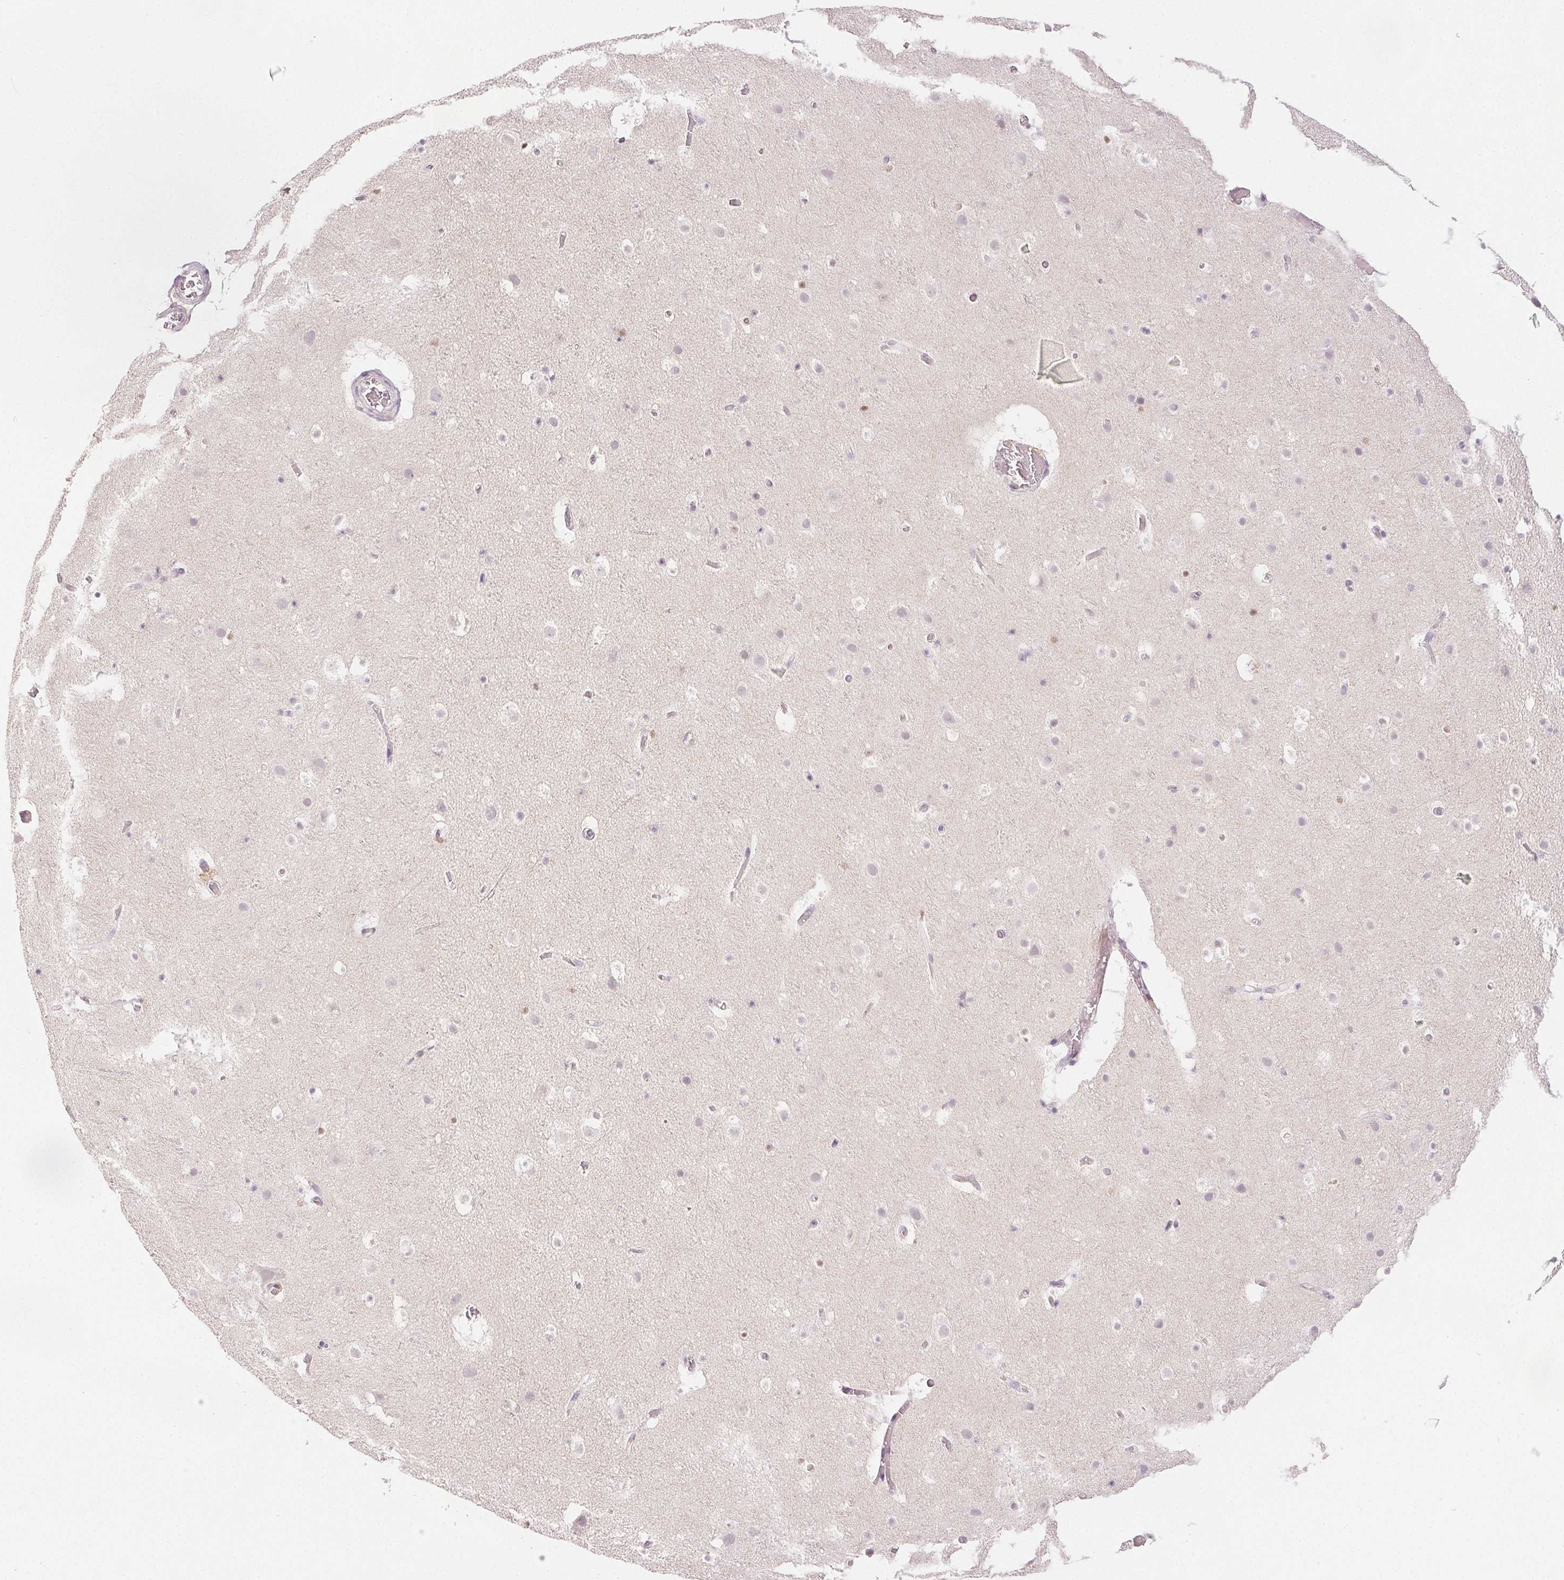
{"staining": {"intensity": "negative", "quantity": "none", "location": "none"}, "tissue": "cerebral cortex", "cell_type": "Endothelial cells", "image_type": "normal", "snomed": [{"axis": "morphology", "description": "Normal tissue, NOS"}, {"axis": "topography", "description": "Cerebral cortex"}], "caption": "Cerebral cortex was stained to show a protein in brown. There is no significant staining in endothelial cells. The staining was performed using DAB to visualize the protein expression in brown, while the nuclei were stained in blue with hematoxylin (Magnification: 20x).", "gene": "RUNX2", "patient": {"sex": "female", "age": 42}}